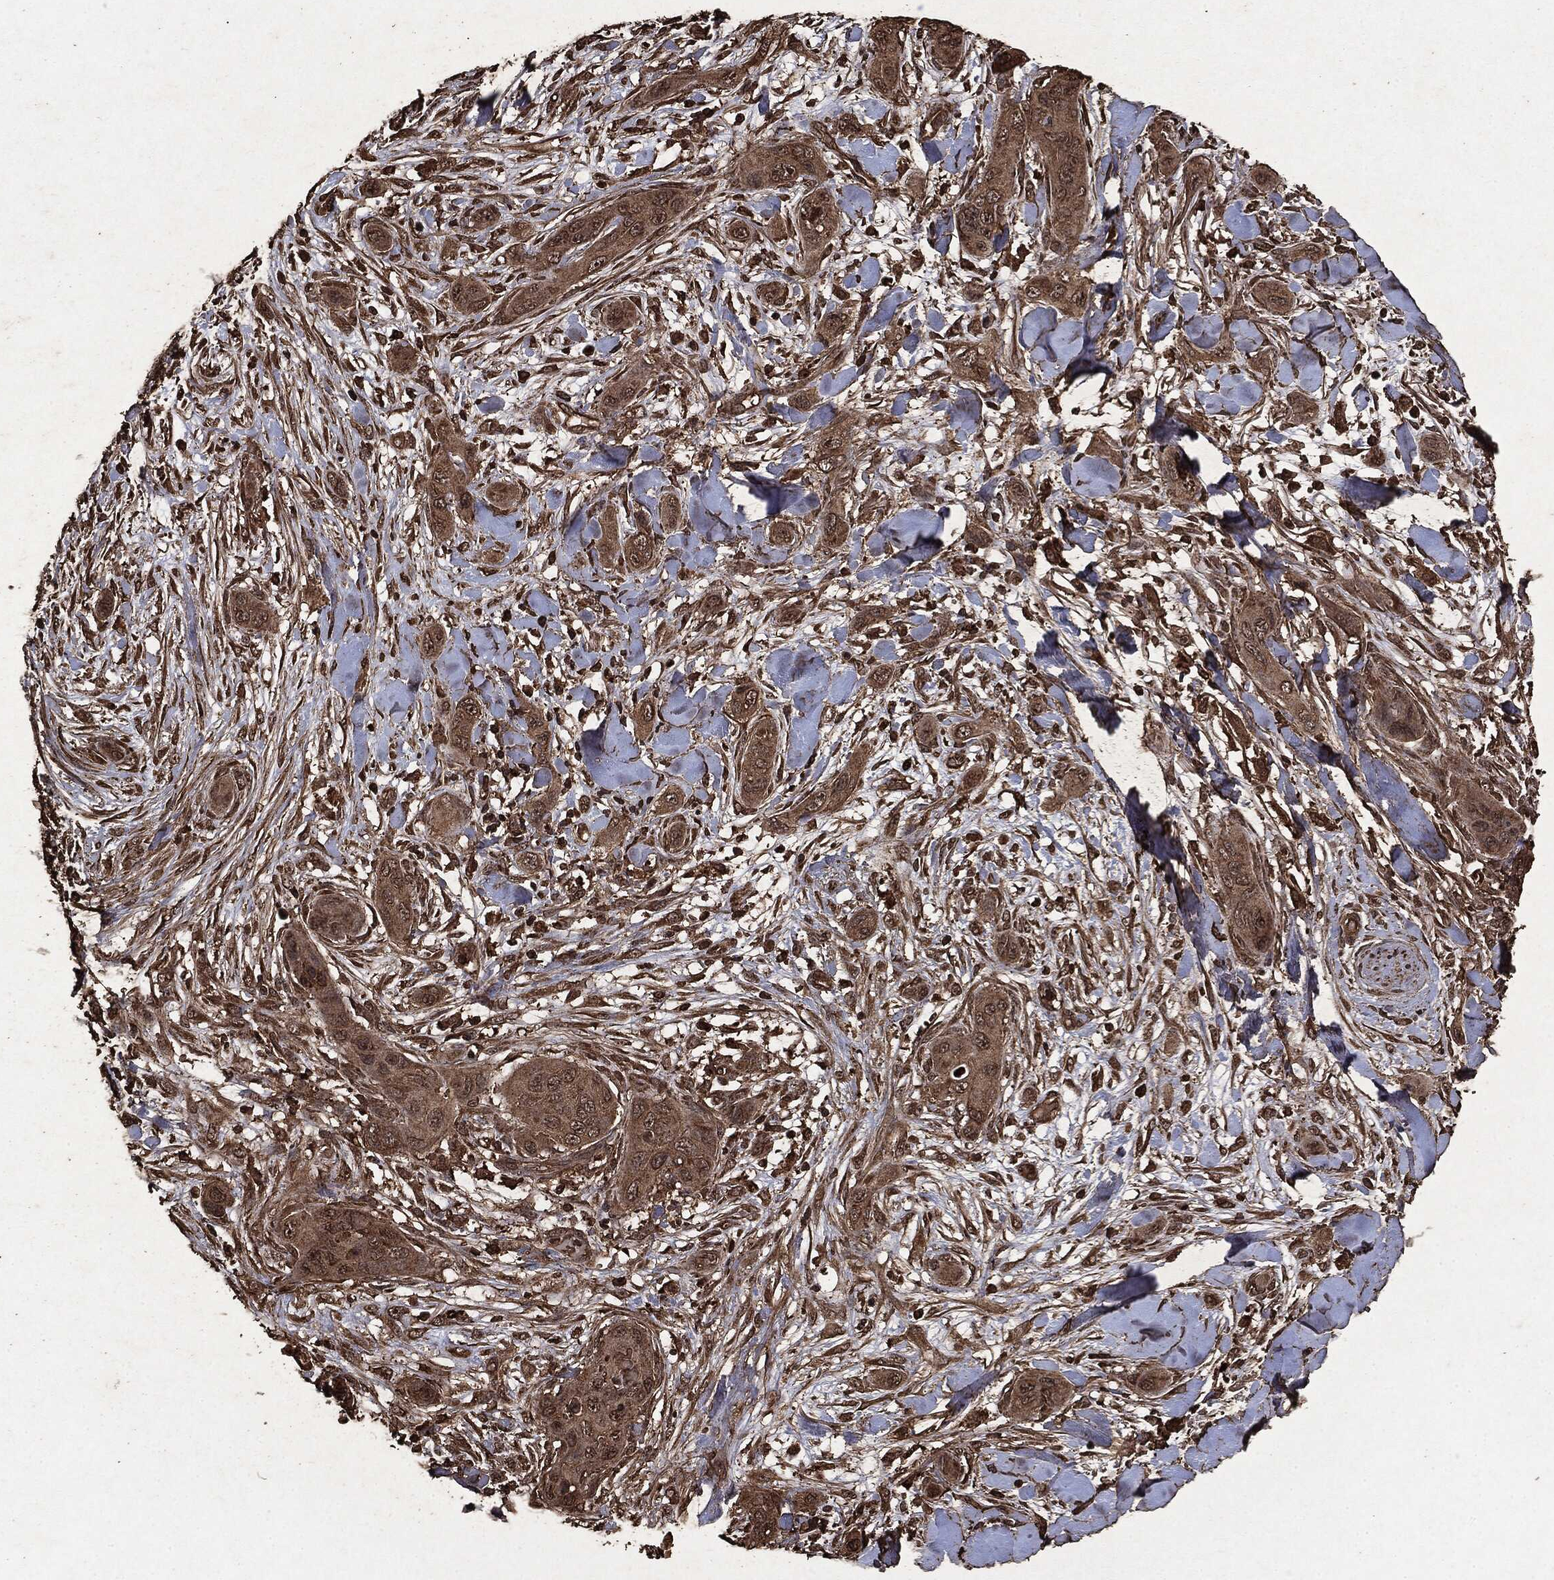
{"staining": {"intensity": "moderate", "quantity": ">75%", "location": "cytoplasmic/membranous"}, "tissue": "skin cancer", "cell_type": "Tumor cells", "image_type": "cancer", "snomed": [{"axis": "morphology", "description": "Squamous cell carcinoma, NOS"}, {"axis": "topography", "description": "Skin"}], "caption": "IHC of human squamous cell carcinoma (skin) shows medium levels of moderate cytoplasmic/membranous positivity in approximately >75% of tumor cells.", "gene": "ARAF", "patient": {"sex": "male", "age": 78}}